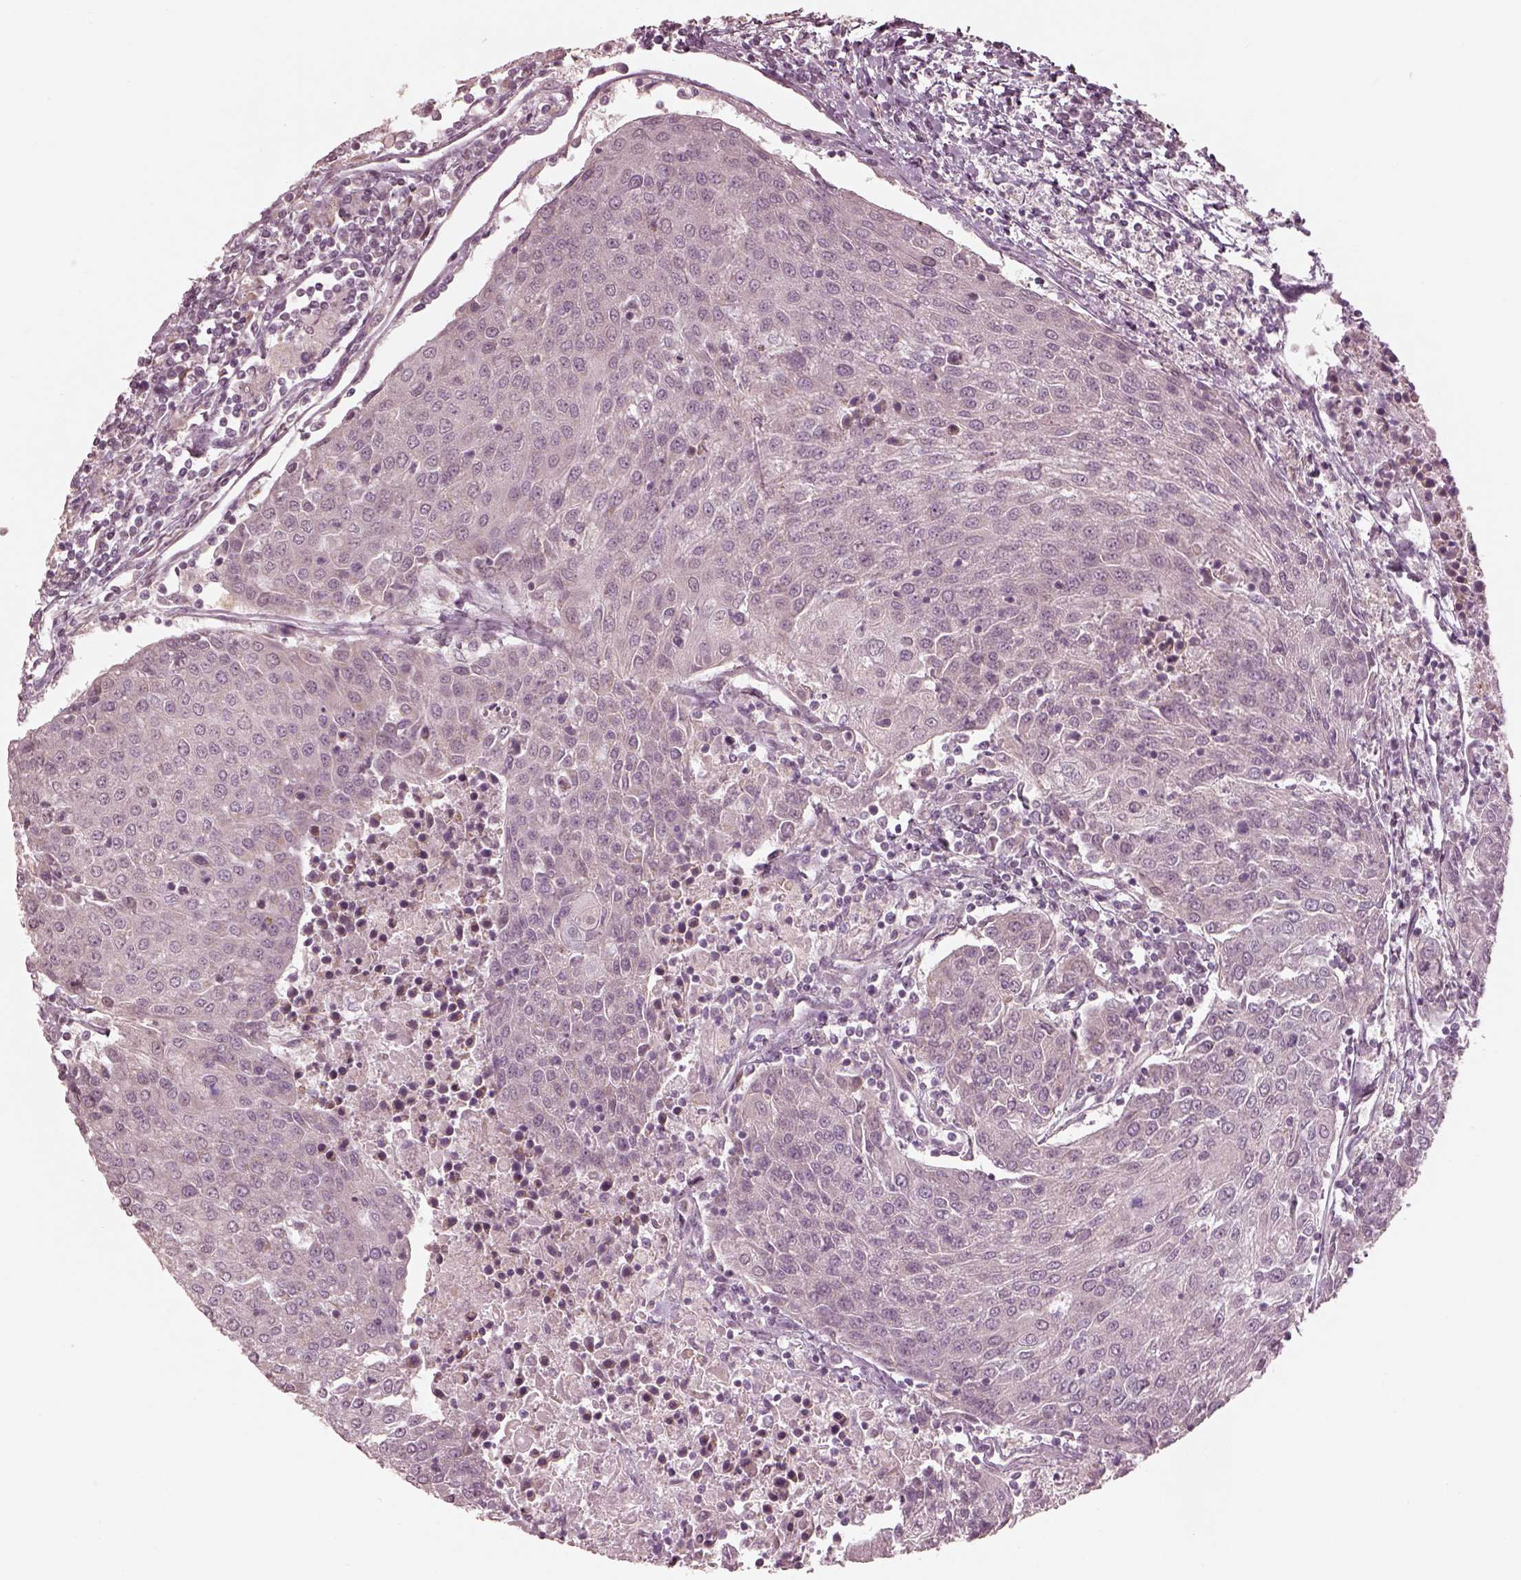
{"staining": {"intensity": "negative", "quantity": "none", "location": "none"}, "tissue": "urothelial cancer", "cell_type": "Tumor cells", "image_type": "cancer", "snomed": [{"axis": "morphology", "description": "Urothelial carcinoma, High grade"}, {"axis": "topography", "description": "Urinary bladder"}], "caption": "Tumor cells show no significant protein expression in urothelial cancer. (DAB immunohistochemistry with hematoxylin counter stain).", "gene": "IQCB1", "patient": {"sex": "female", "age": 85}}